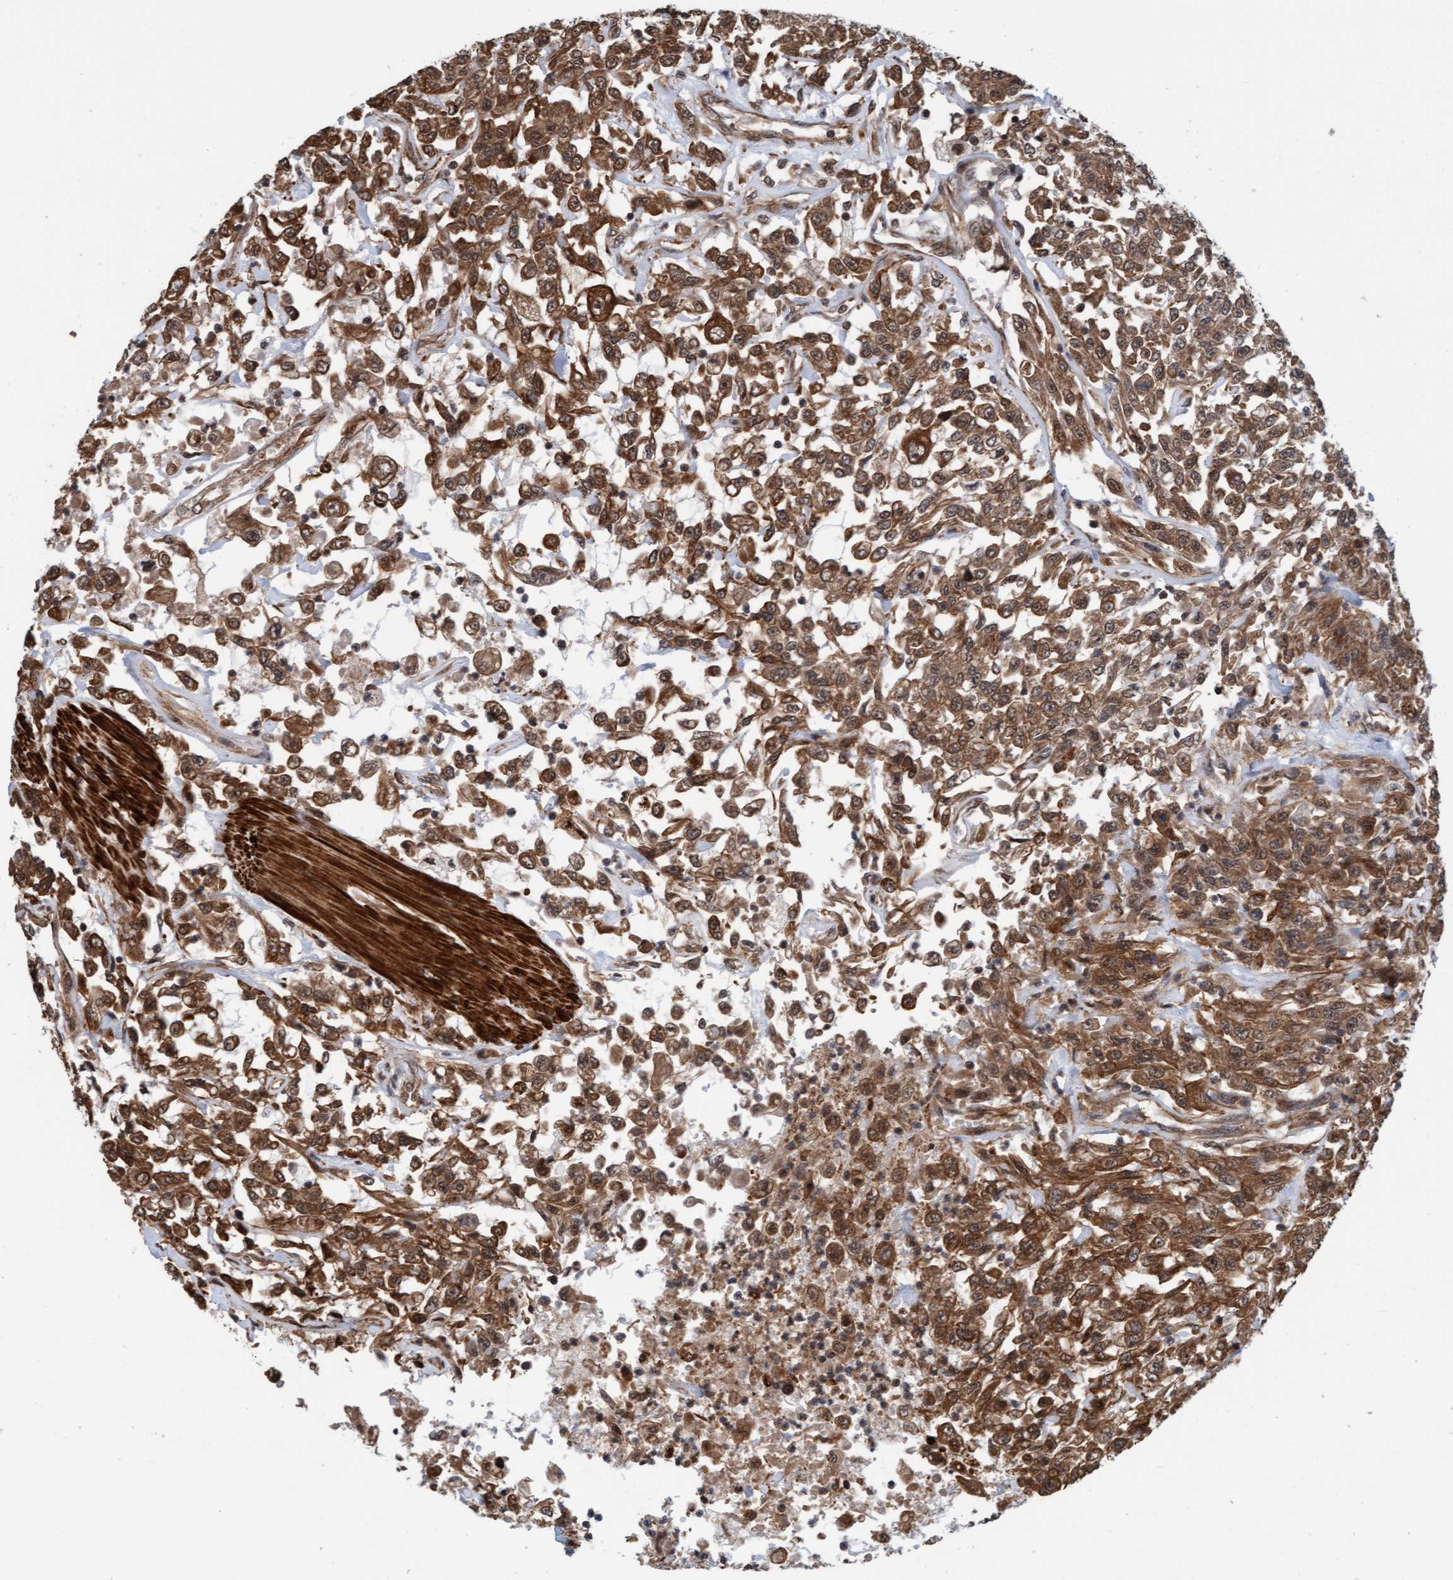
{"staining": {"intensity": "moderate", "quantity": ">75%", "location": "cytoplasmic/membranous,nuclear"}, "tissue": "urothelial cancer", "cell_type": "Tumor cells", "image_type": "cancer", "snomed": [{"axis": "morphology", "description": "Urothelial carcinoma, High grade"}, {"axis": "topography", "description": "Urinary bladder"}], "caption": "High-power microscopy captured an immunohistochemistry (IHC) image of urothelial cancer, revealing moderate cytoplasmic/membranous and nuclear expression in about >75% of tumor cells.", "gene": "STXBP4", "patient": {"sex": "male", "age": 46}}